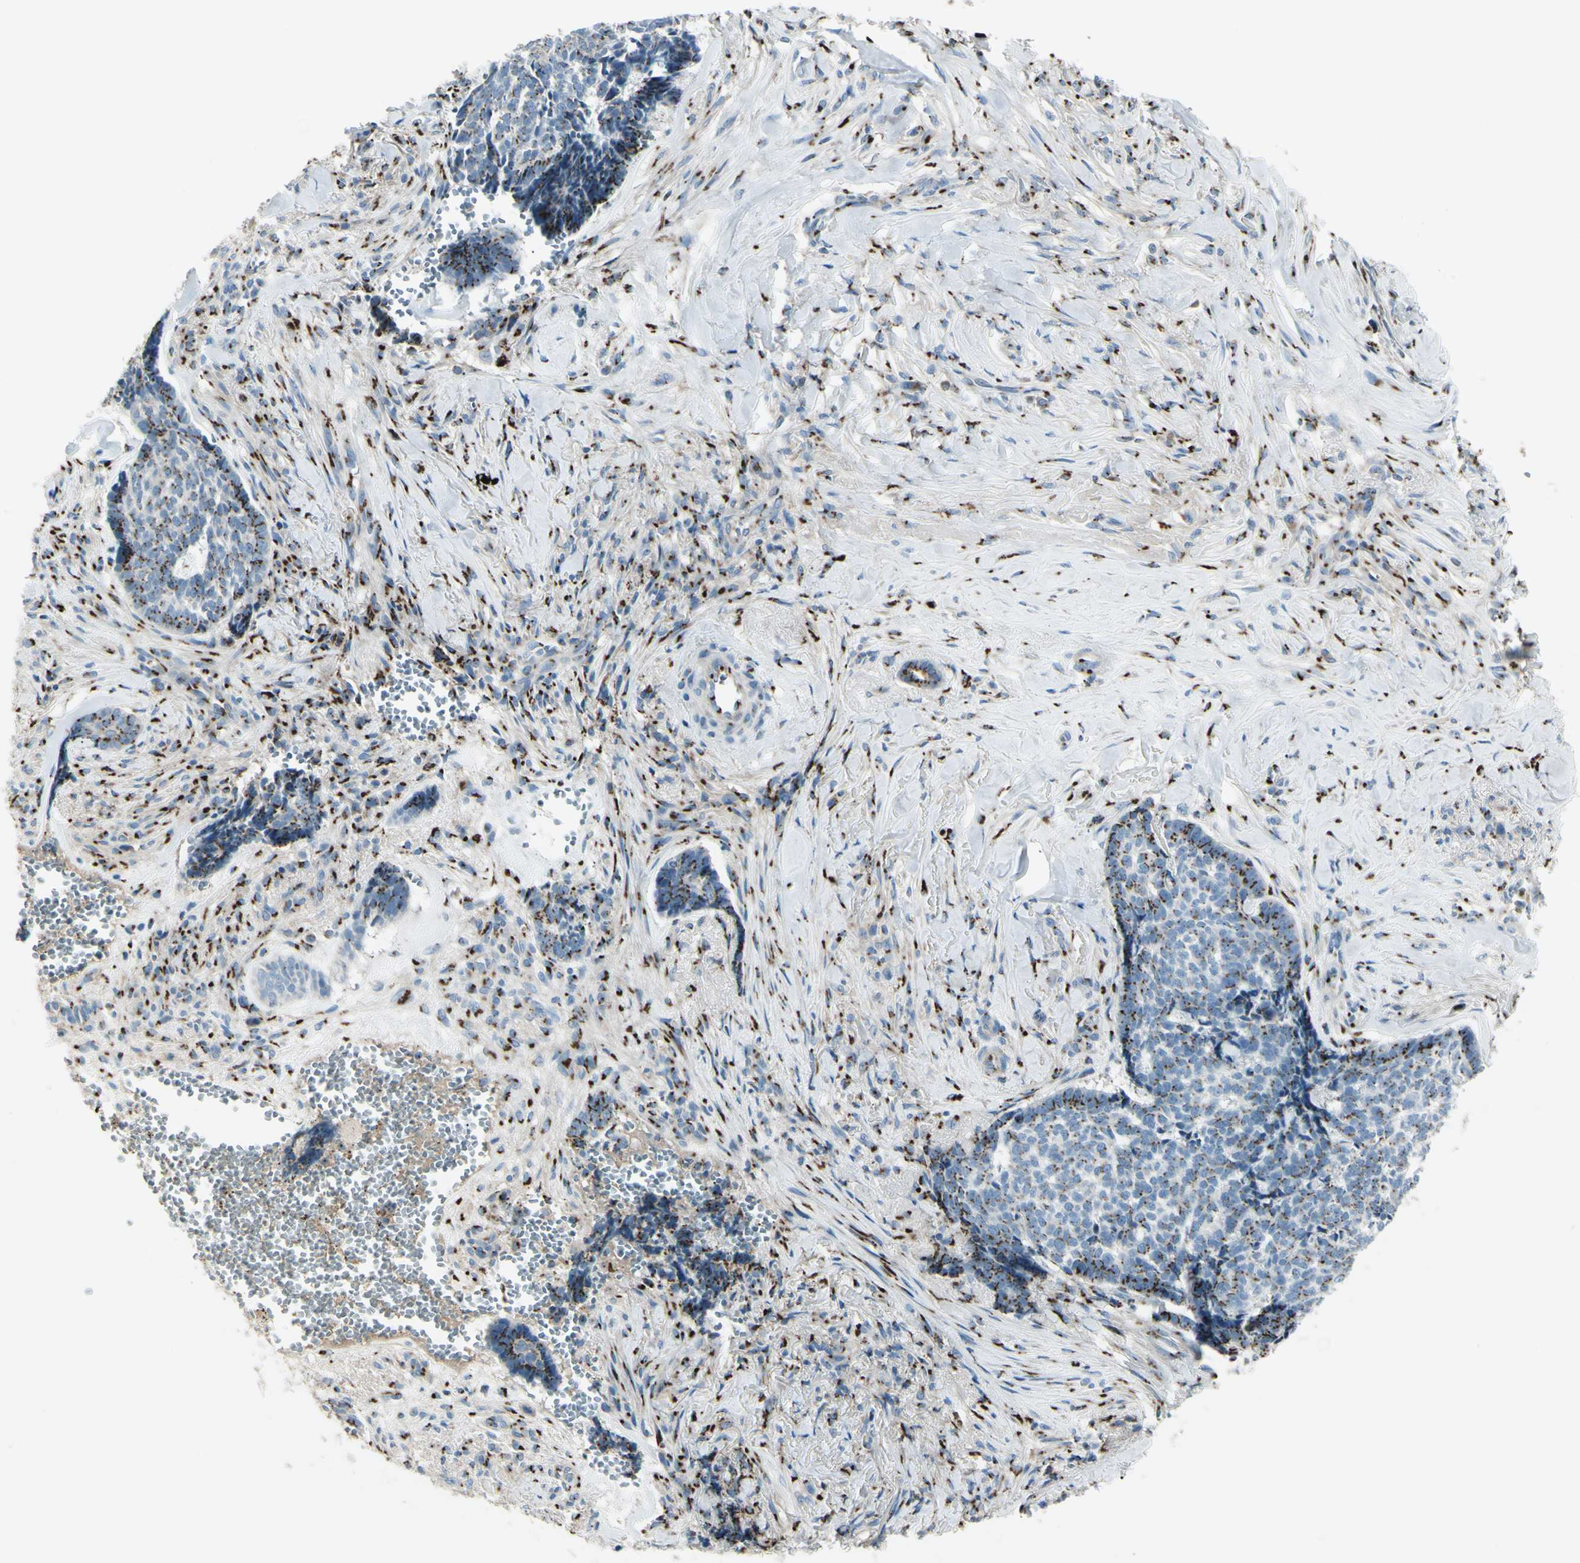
{"staining": {"intensity": "moderate", "quantity": "25%-75%", "location": "cytoplasmic/membranous"}, "tissue": "skin cancer", "cell_type": "Tumor cells", "image_type": "cancer", "snomed": [{"axis": "morphology", "description": "Basal cell carcinoma"}, {"axis": "topography", "description": "Skin"}], "caption": "Tumor cells exhibit medium levels of moderate cytoplasmic/membranous positivity in about 25%-75% of cells in human skin basal cell carcinoma.", "gene": "B4GALT1", "patient": {"sex": "male", "age": 84}}